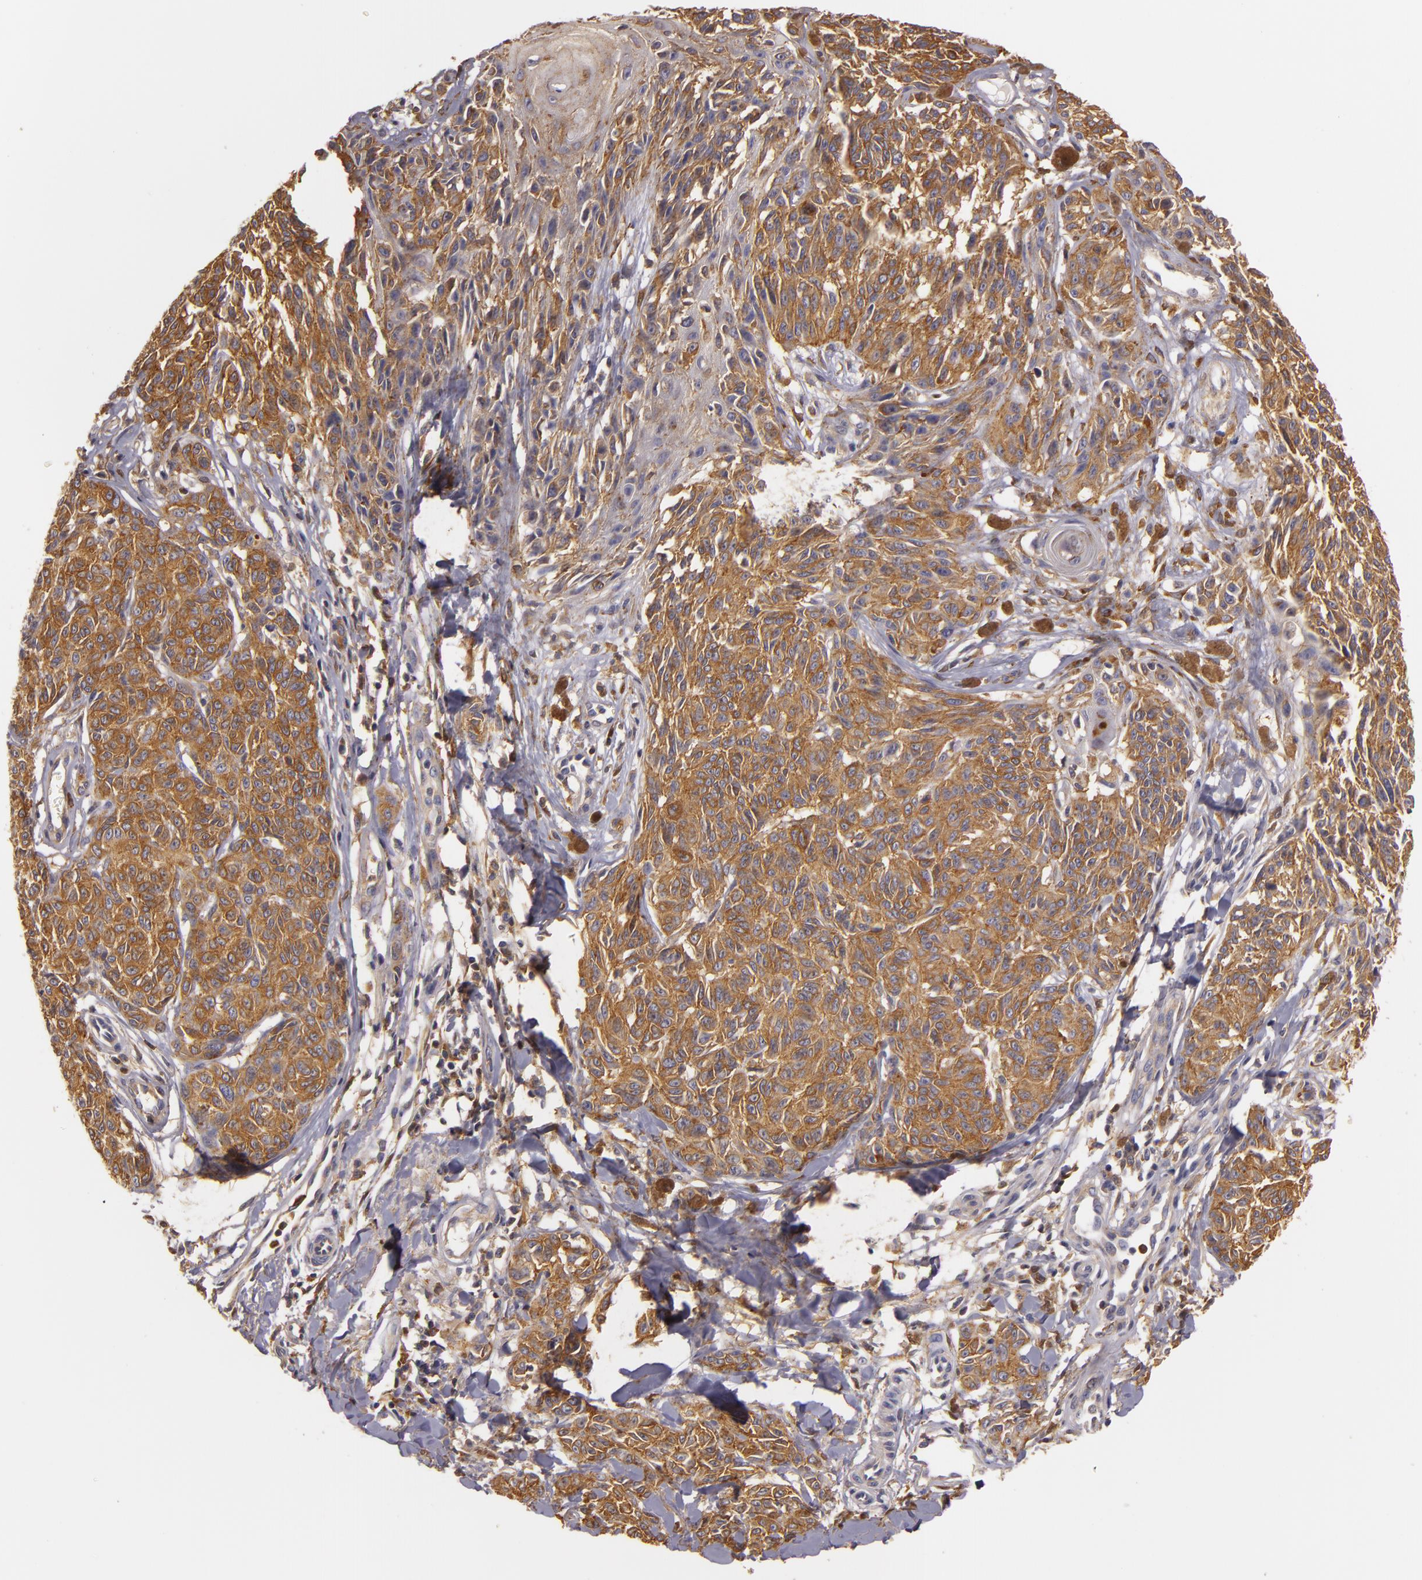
{"staining": {"intensity": "strong", "quantity": ">75%", "location": "cytoplasmic/membranous"}, "tissue": "melanoma", "cell_type": "Tumor cells", "image_type": "cancer", "snomed": [{"axis": "morphology", "description": "Malignant melanoma, NOS"}, {"axis": "topography", "description": "Skin"}], "caption": "Malignant melanoma stained with immunohistochemistry (IHC) shows strong cytoplasmic/membranous staining in approximately >75% of tumor cells.", "gene": "TOM1", "patient": {"sex": "female", "age": 77}}